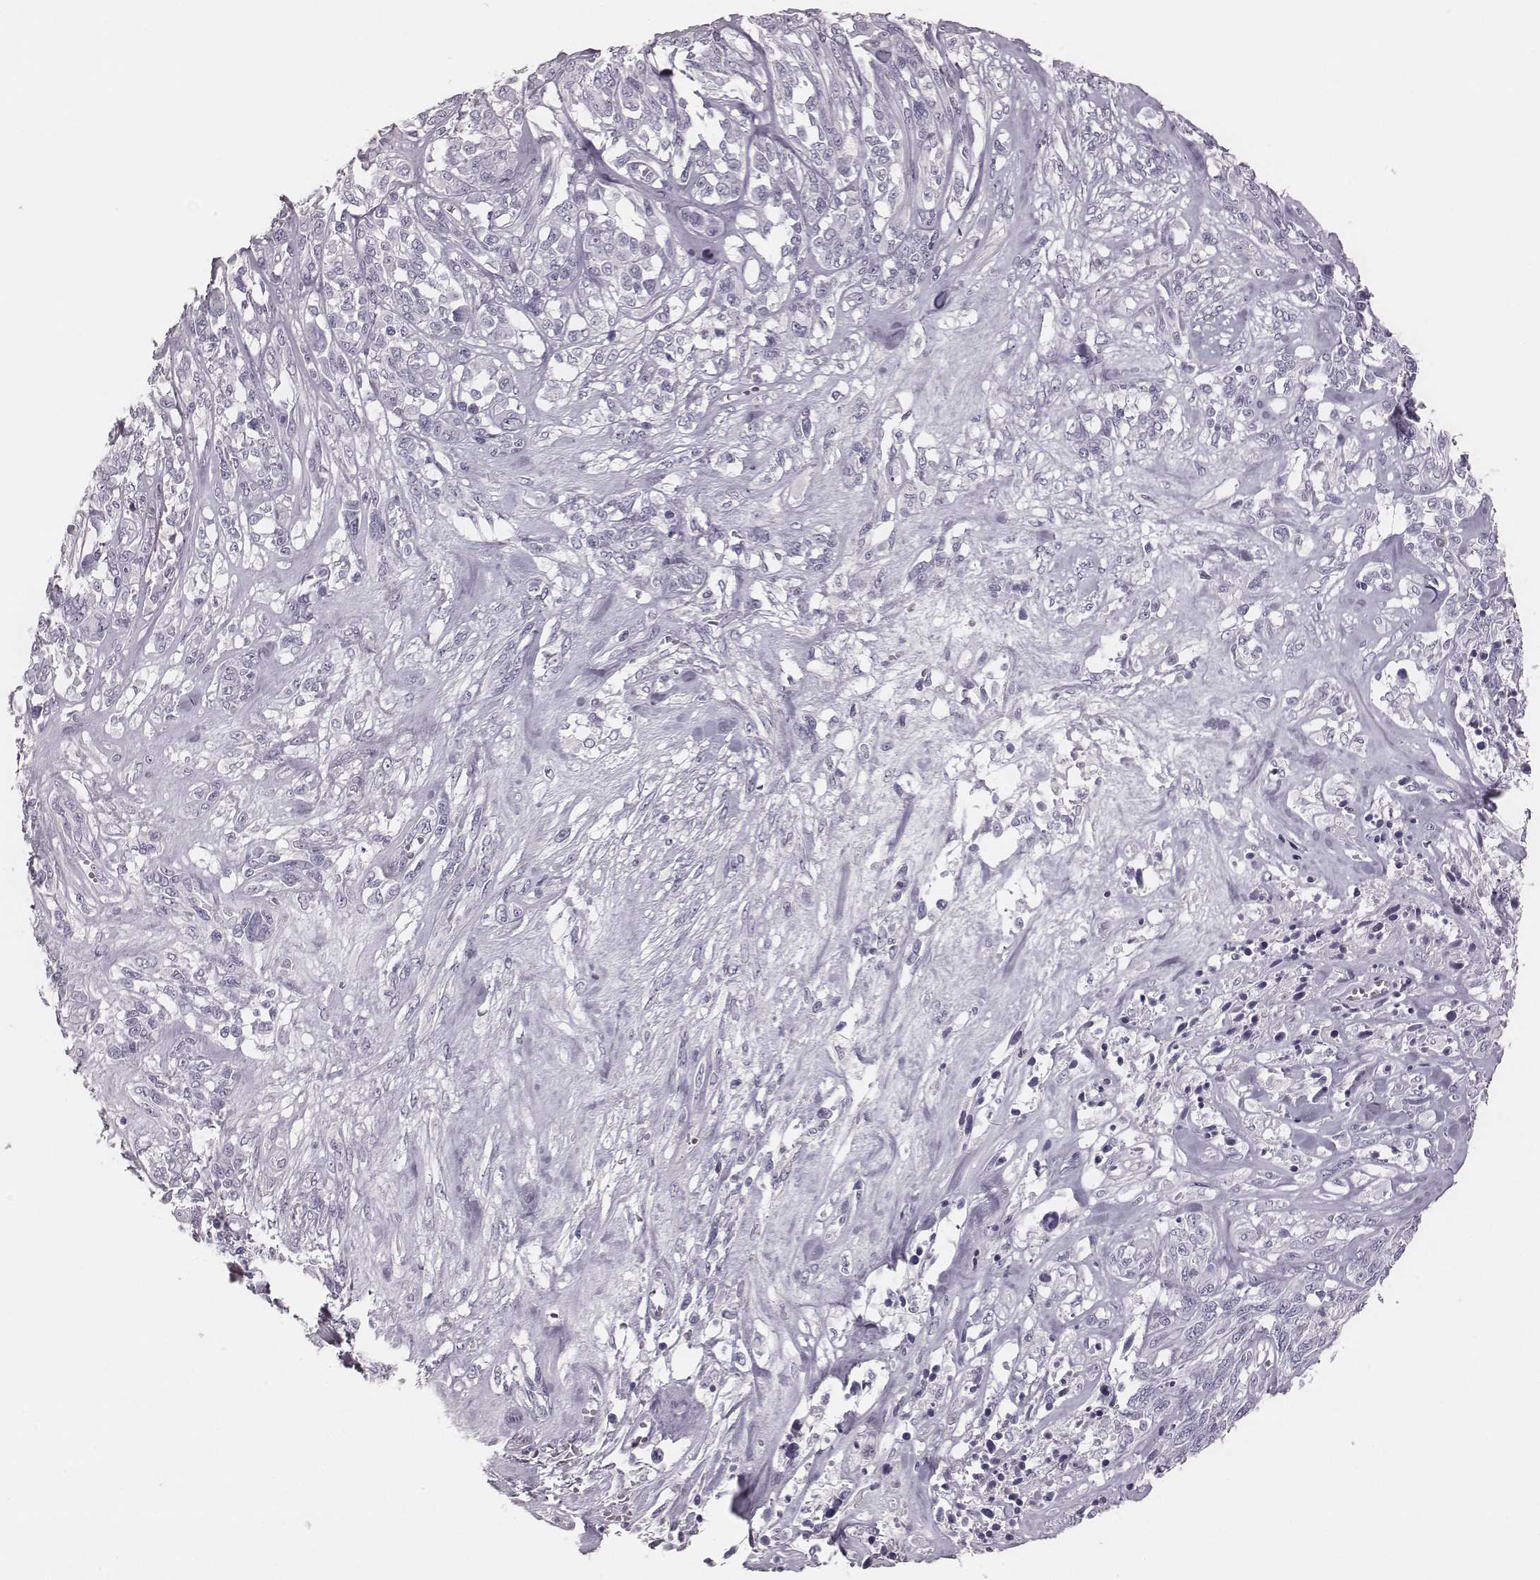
{"staining": {"intensity": "negative", "quantity": "none", "location": "none"}, "tissue": "melanoma", "cell_type": "Tumor cells", "image_type": "cancer", "snomed": [{"axis": "morphology", "description": "Malignant melanoma, NOS"}, {"axis": "topography", "description": "Skin"}], "caption": "Malignant melanoma stained for a protein using immunohistochemistry demonstrates no staining tumor cells.", "gene": "CSH1", "patient": {"sex": "female", "age": 91}}